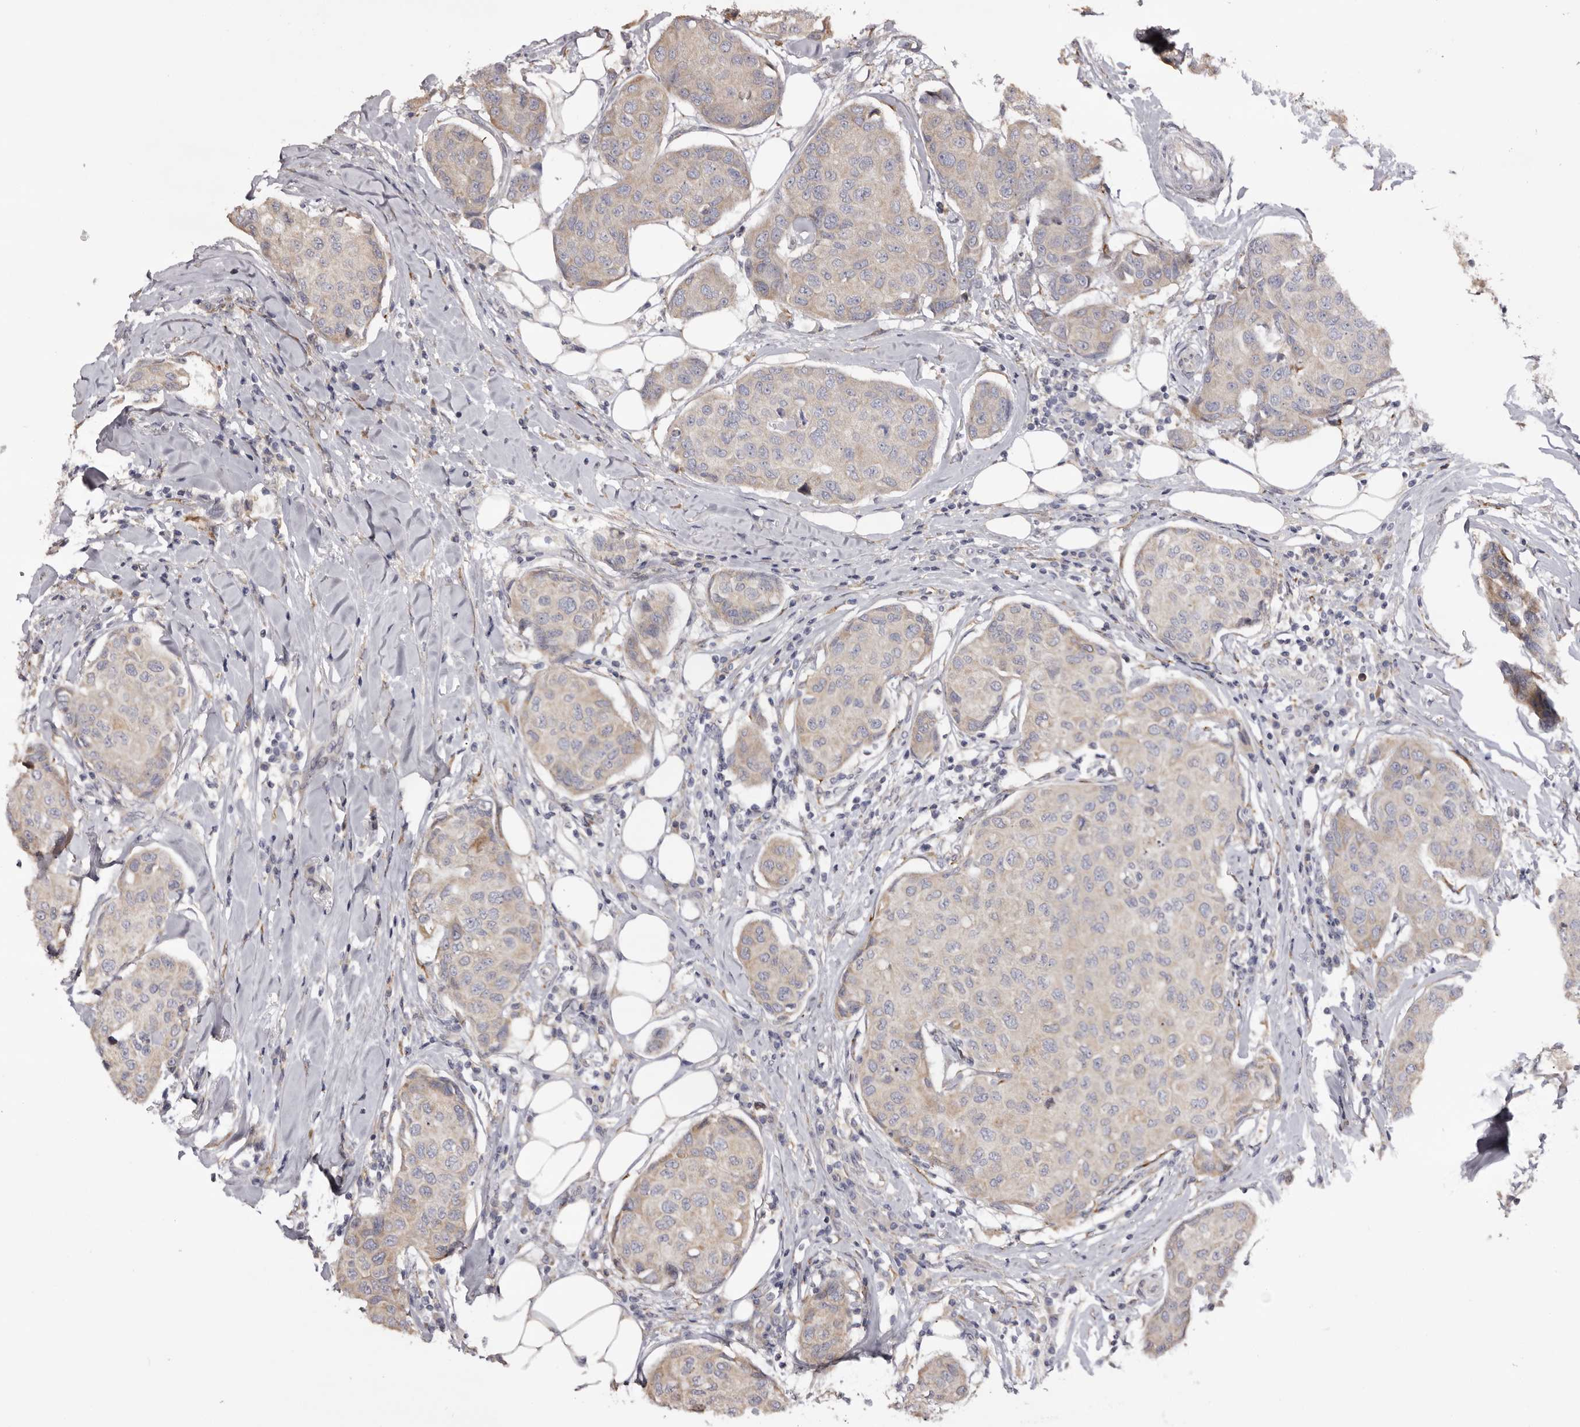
{"staining": {"intensity": "weak", "quantity": ">75%", "location": "cytoplasmic/membranous"}, "tissue": "breast cancer", "cell_type": "Tumor cells", "image_type": "cancer", "snomed": [{"axis": "morphology", "description": "Duct carcinoma"}, {"axis": "topography", "description": "Breast"}], "caption": "Breast cancer was stained to show a protein in brown. There is low levels of weak cytoplasmic/membranous expression in approximately >75% of tumor cells. The protein of interest is shown in brown color, while the nuclei are stained blue.", "gene": "PIGX", "patient": {"sex": "female", "age": 80}}